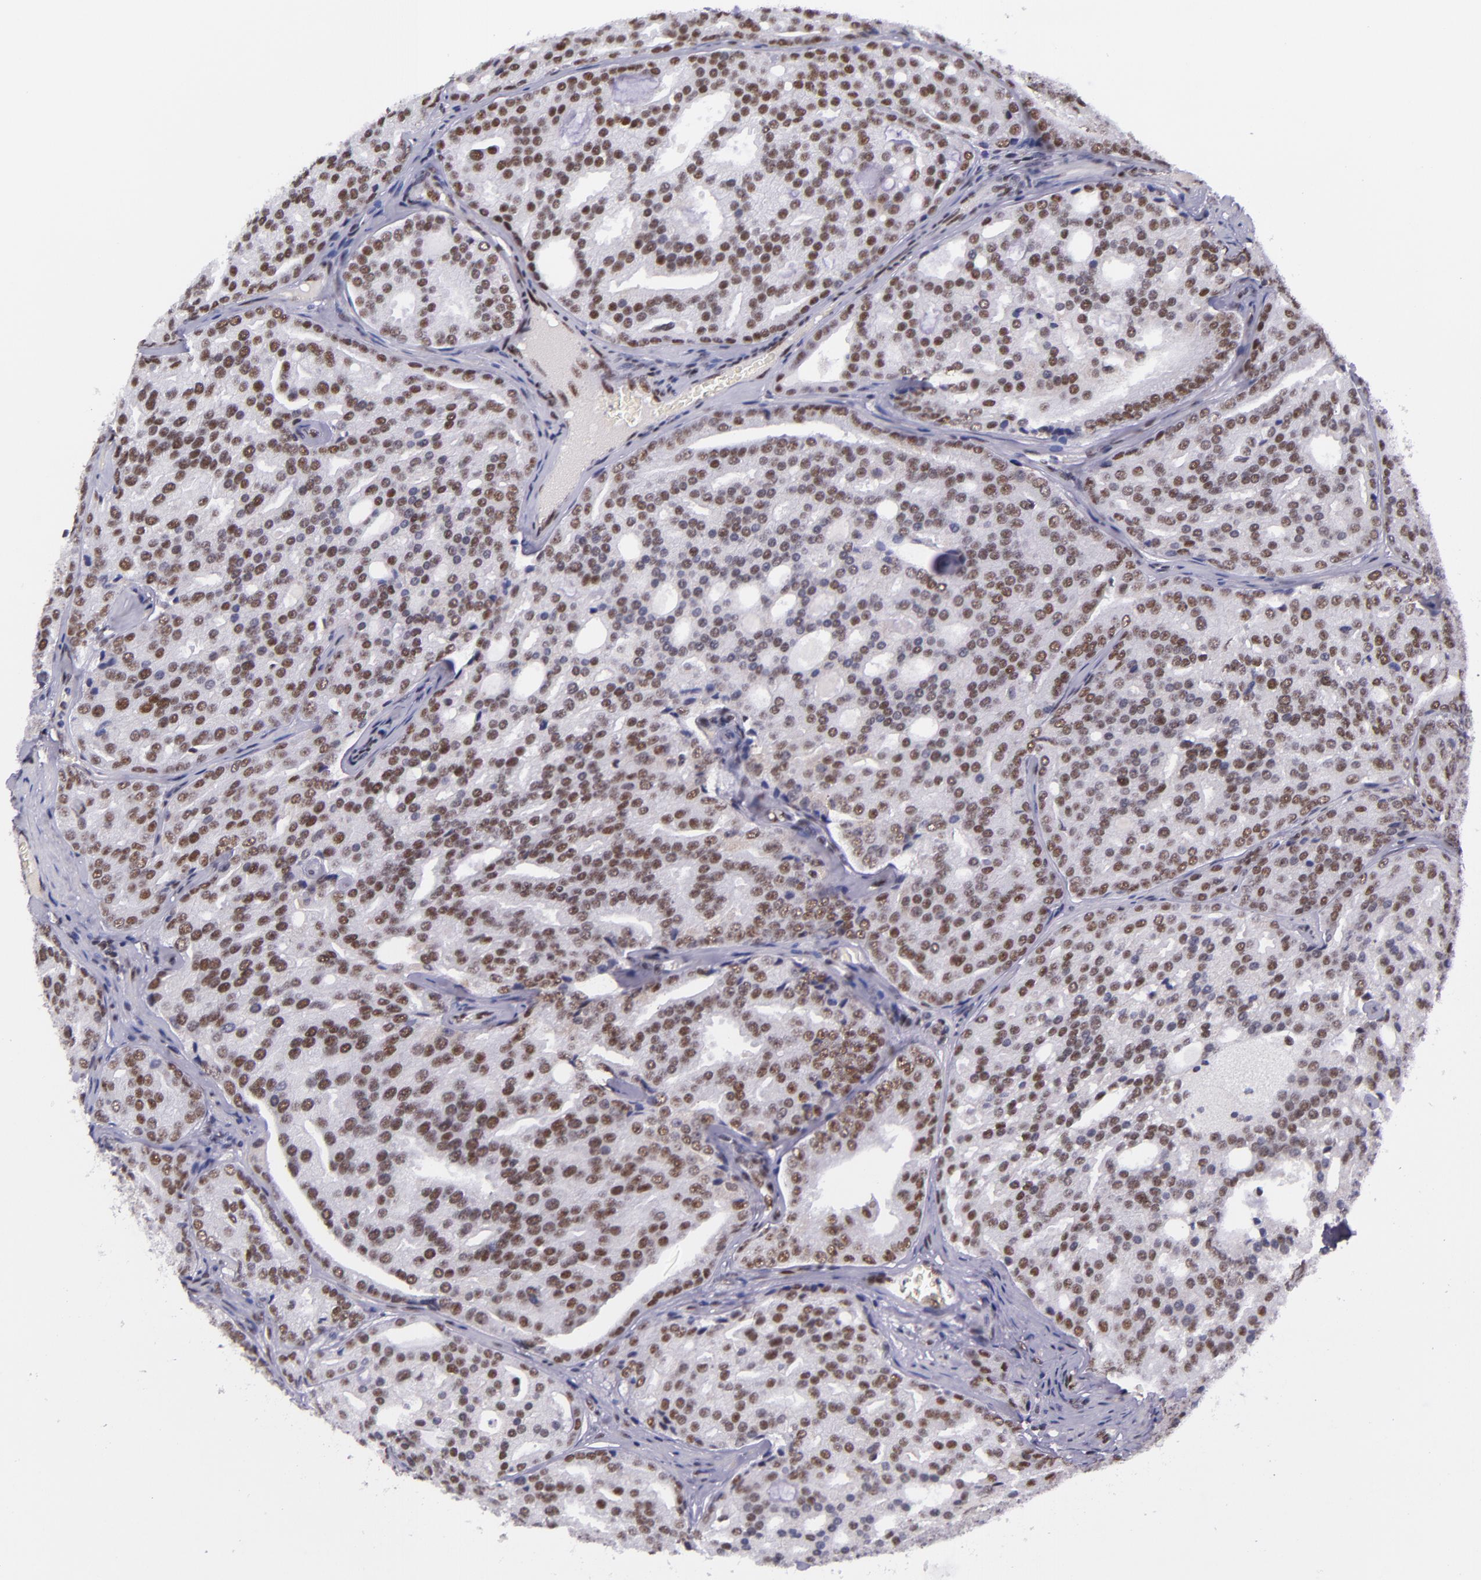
{"staining": {"intensity": "weak", "quantity": ">75%", "location": "nuclear"}, "tissue": "prostate cancer", "cell_type": "Tumor cells", "image_type": "cancer", "snomed": [{"axis": "morphology", "description": "Adenocarcinoma, High grade"}, {"axis": "topography", "description": "Prostate"}], "caption": "Immunohistochemical staining of prostate adenocarcinoma (high-grade) shows low levels of weak nuclear protein positivity in approximately >75% of tumor cells. (Stains: DAB (3,3'-diaminobenzidine) in brown, nuclei in blue, Microscopy: brightfield microscopy at high magnification).", "gene": "GPKOW", "patient": {"sex": "male", "age": 64}}